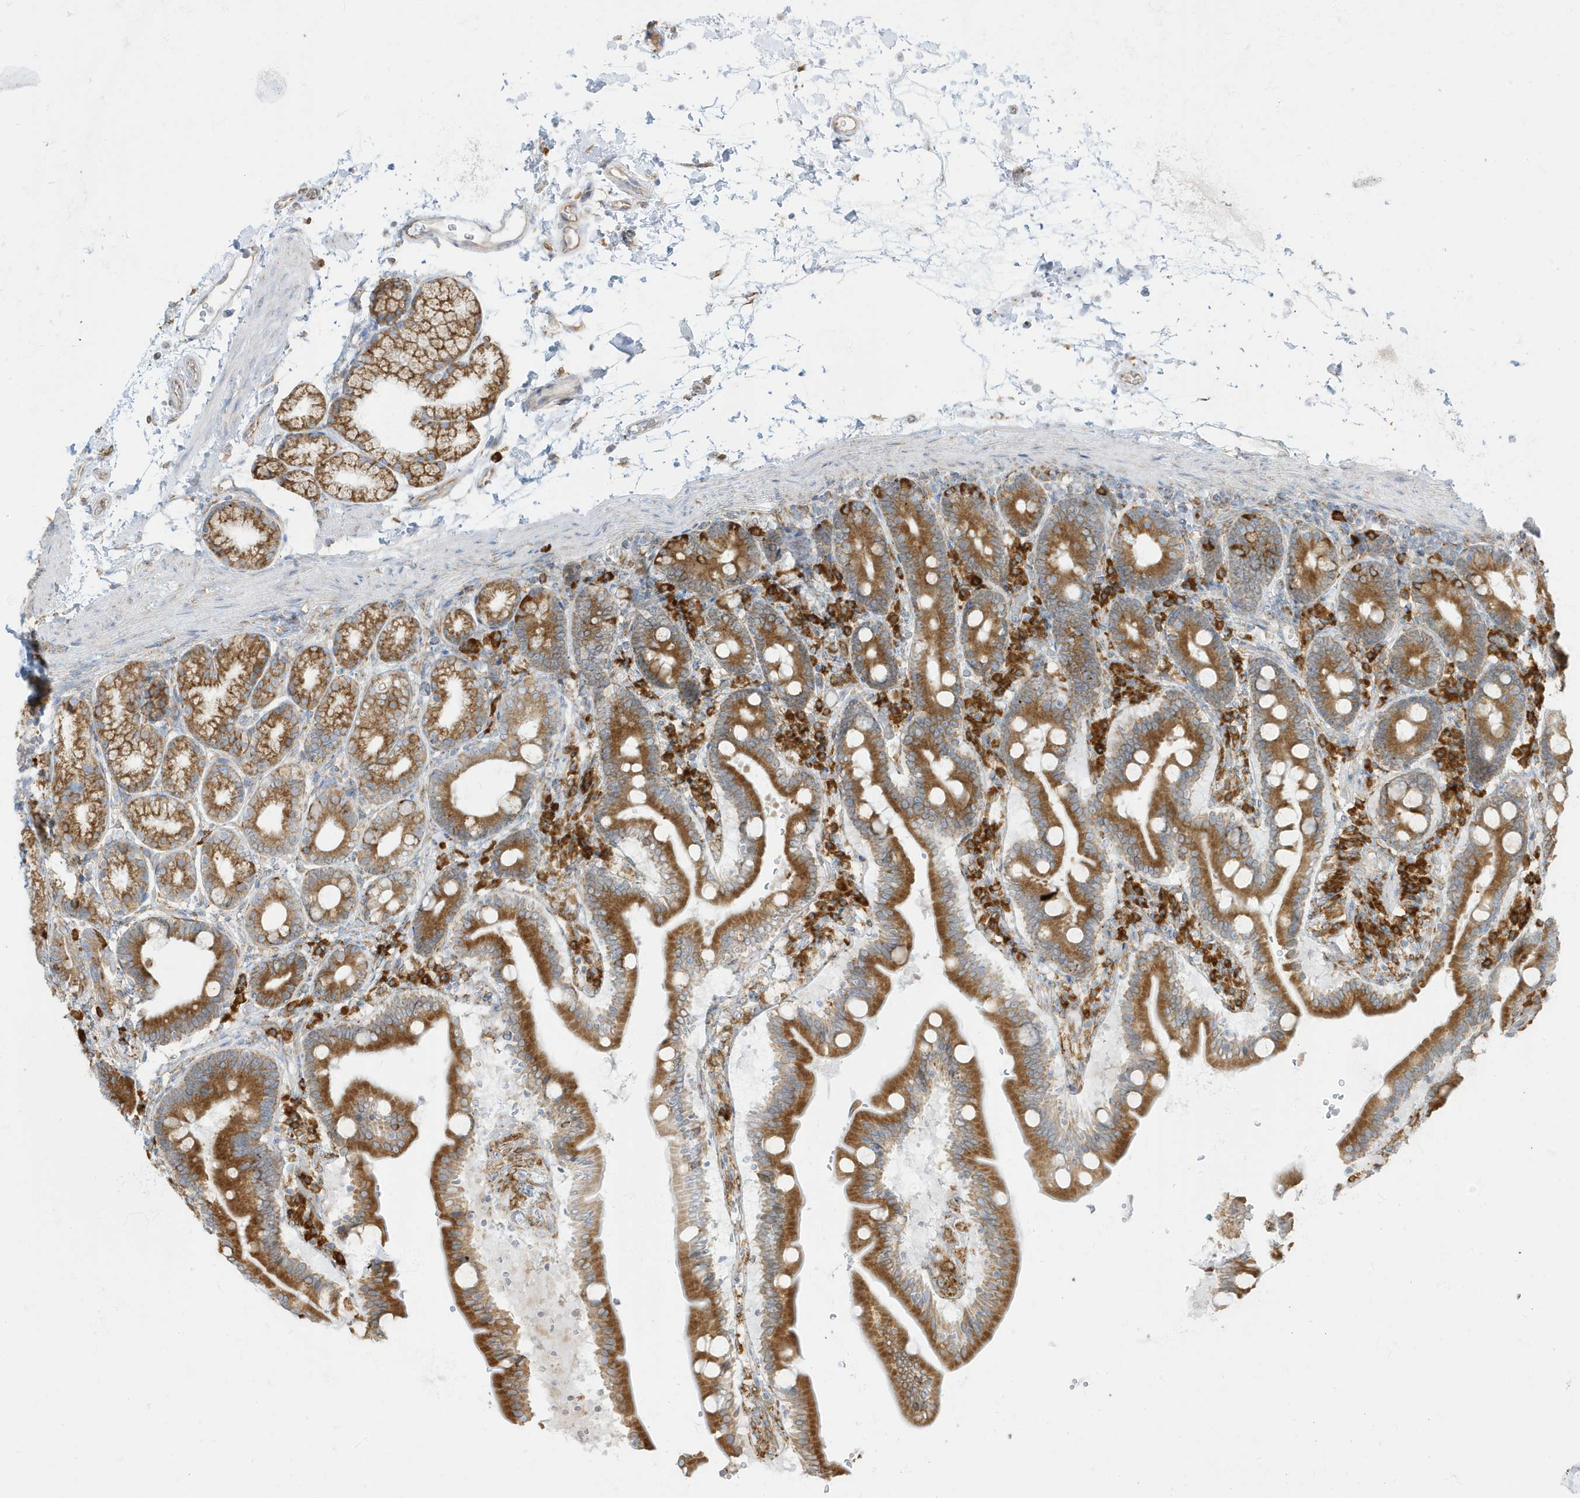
{"staining": {"intensity": "strong", "quantity": ">75%", "location": "cytoplasmic/membranous"}, "tissue": "duodenum", "cell_type": "Glandular cells", "image_type": "normal", "snomed": [{"axis": "morphology", "description": "Normal tissue, NOS"}, {"axis": "topography", "description": "Duodenum"}], "caption": "Protein expression analysis of unremarkable duodenum shows strong cytoplasmic/membranous positivity in approximately >75% of glandular cells.", "gene": "PDIA6", "patient": {"sex": "male", "age": 54}}